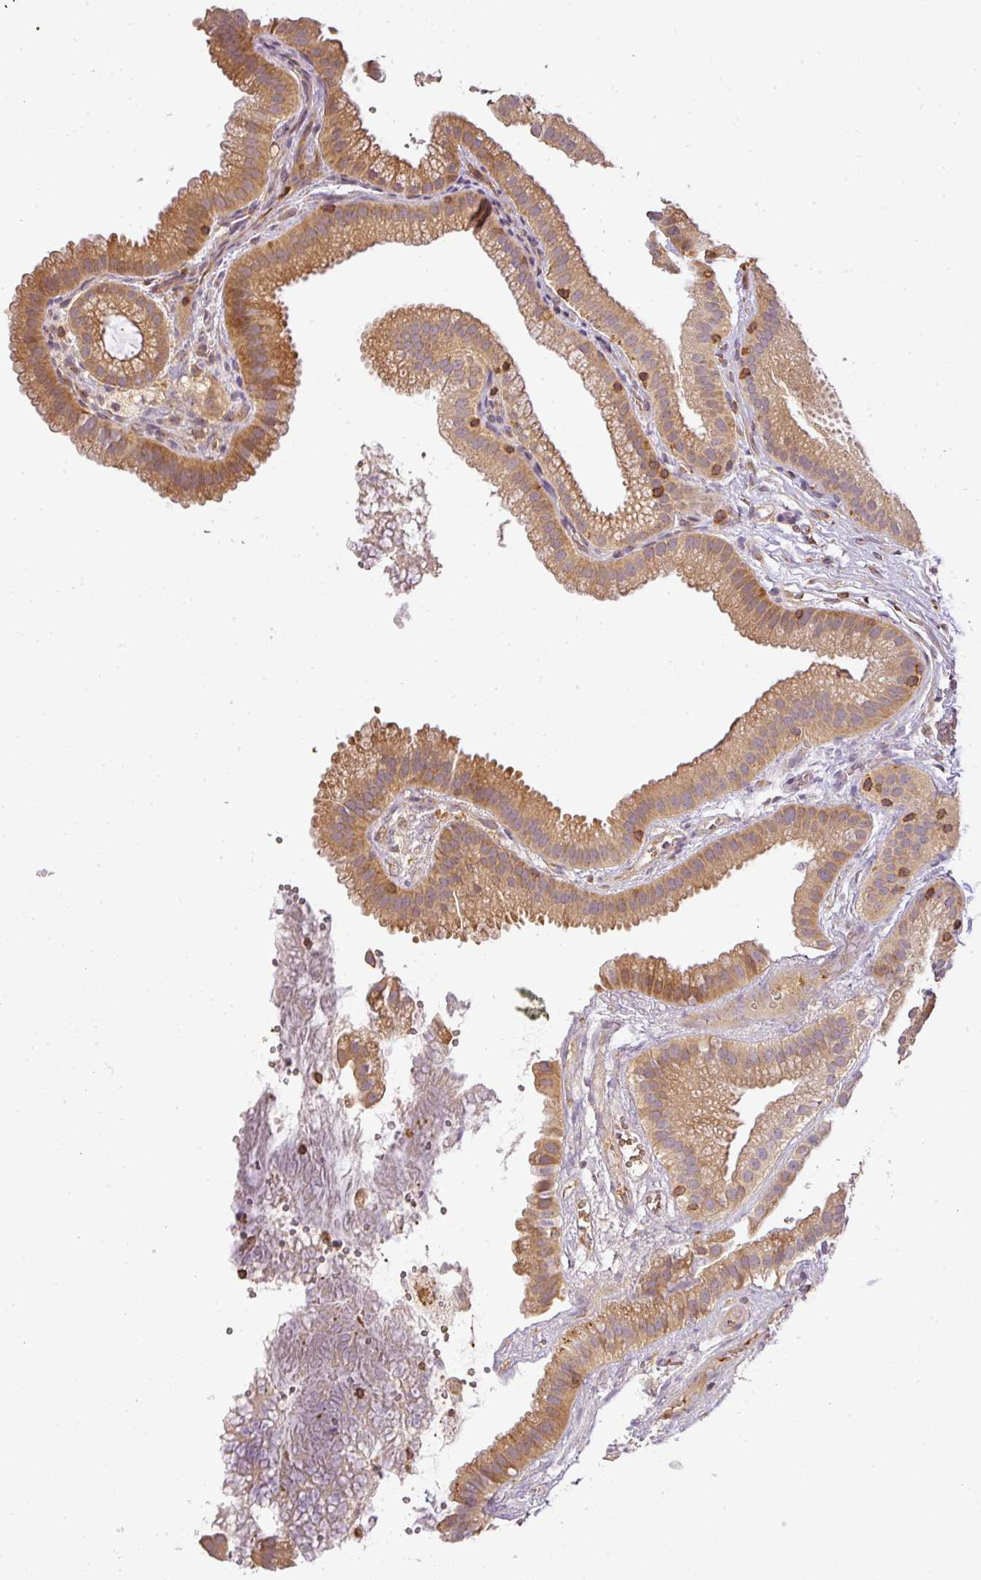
{"staining": {"intensity": "moderate", "quantity": ">75%", "location": "cytoplasmic/membranous"}, "tissue": "gallbladder", "cell_type": "Glandular cells", "image_type": "normal", "snomed": [{"axis": "morphology", "description": "Normal tissue, NOS"}, {"axis": "topography", "description": "Gallbladder"}], "caption": "Gallbladder stained with a brown dye demonstrates moderate cytoplasmic/membranous positive positivity in approximately >75% of glandular cells.", "gene": "TCL1B", "patient": {"sex": "female", "age": 63}}